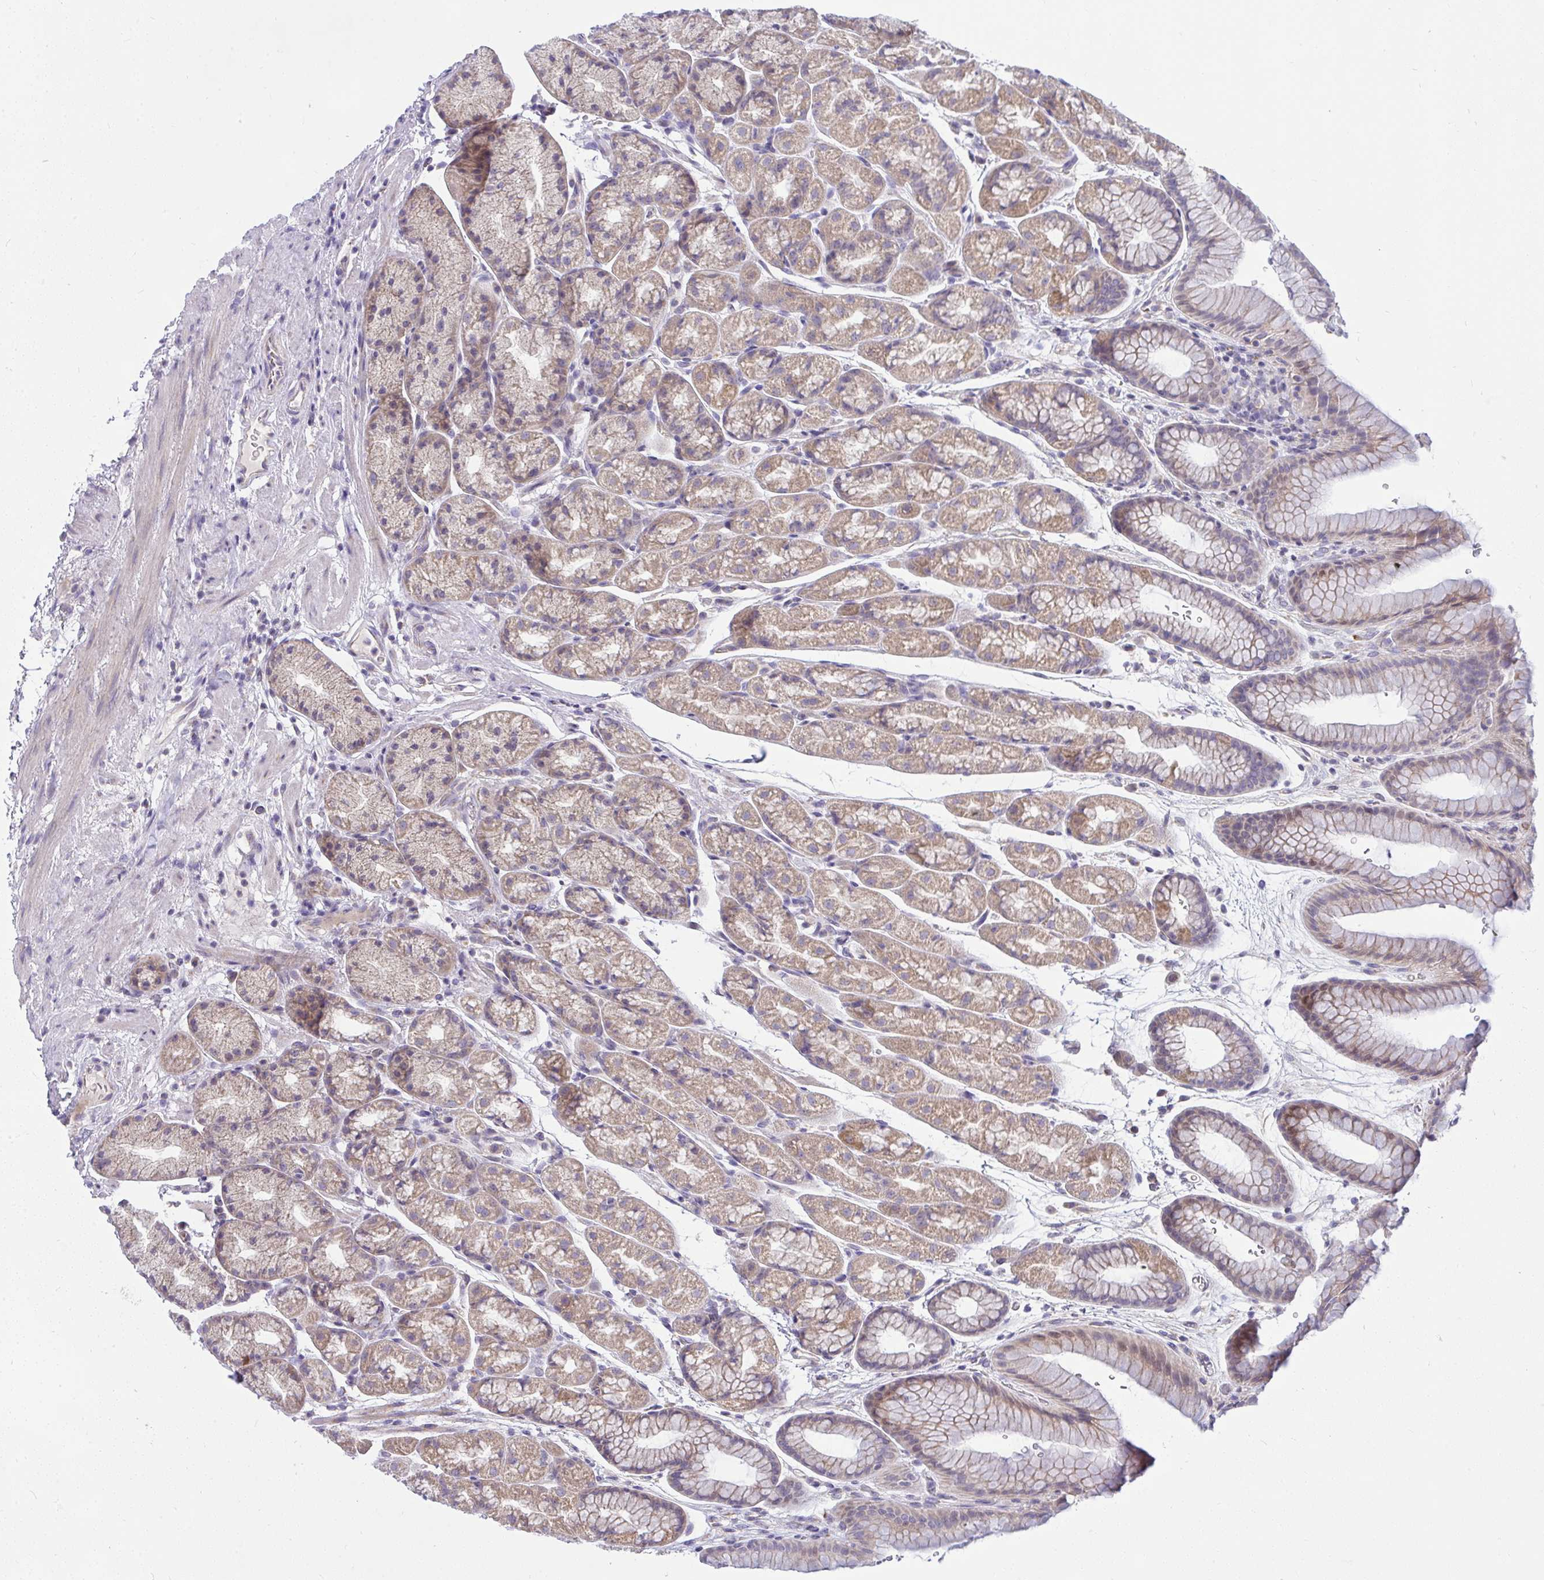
{"staining": {"intensity": "moderate", "quantity": "25%-75%", "location": "cytoplasmic/membranous"}, "tissue": "stomach", "cell_type": "Glandular cells", "image_type": "normal", "snomed": [{"axis": "morphology", "description": "Normal tissue, NOS"}, {"axis": "topography", "description": "Stomach, lower"}], "caption": "The histopathology image exhibits immunohistochemical staining of unremarkable stomach. There is moderate cytoplasmic/membranous positivity is seen in approximately 25%-75% of glandular cells.", "gene": "CEP63", "patient": {"sex": "male", "age": 67}}